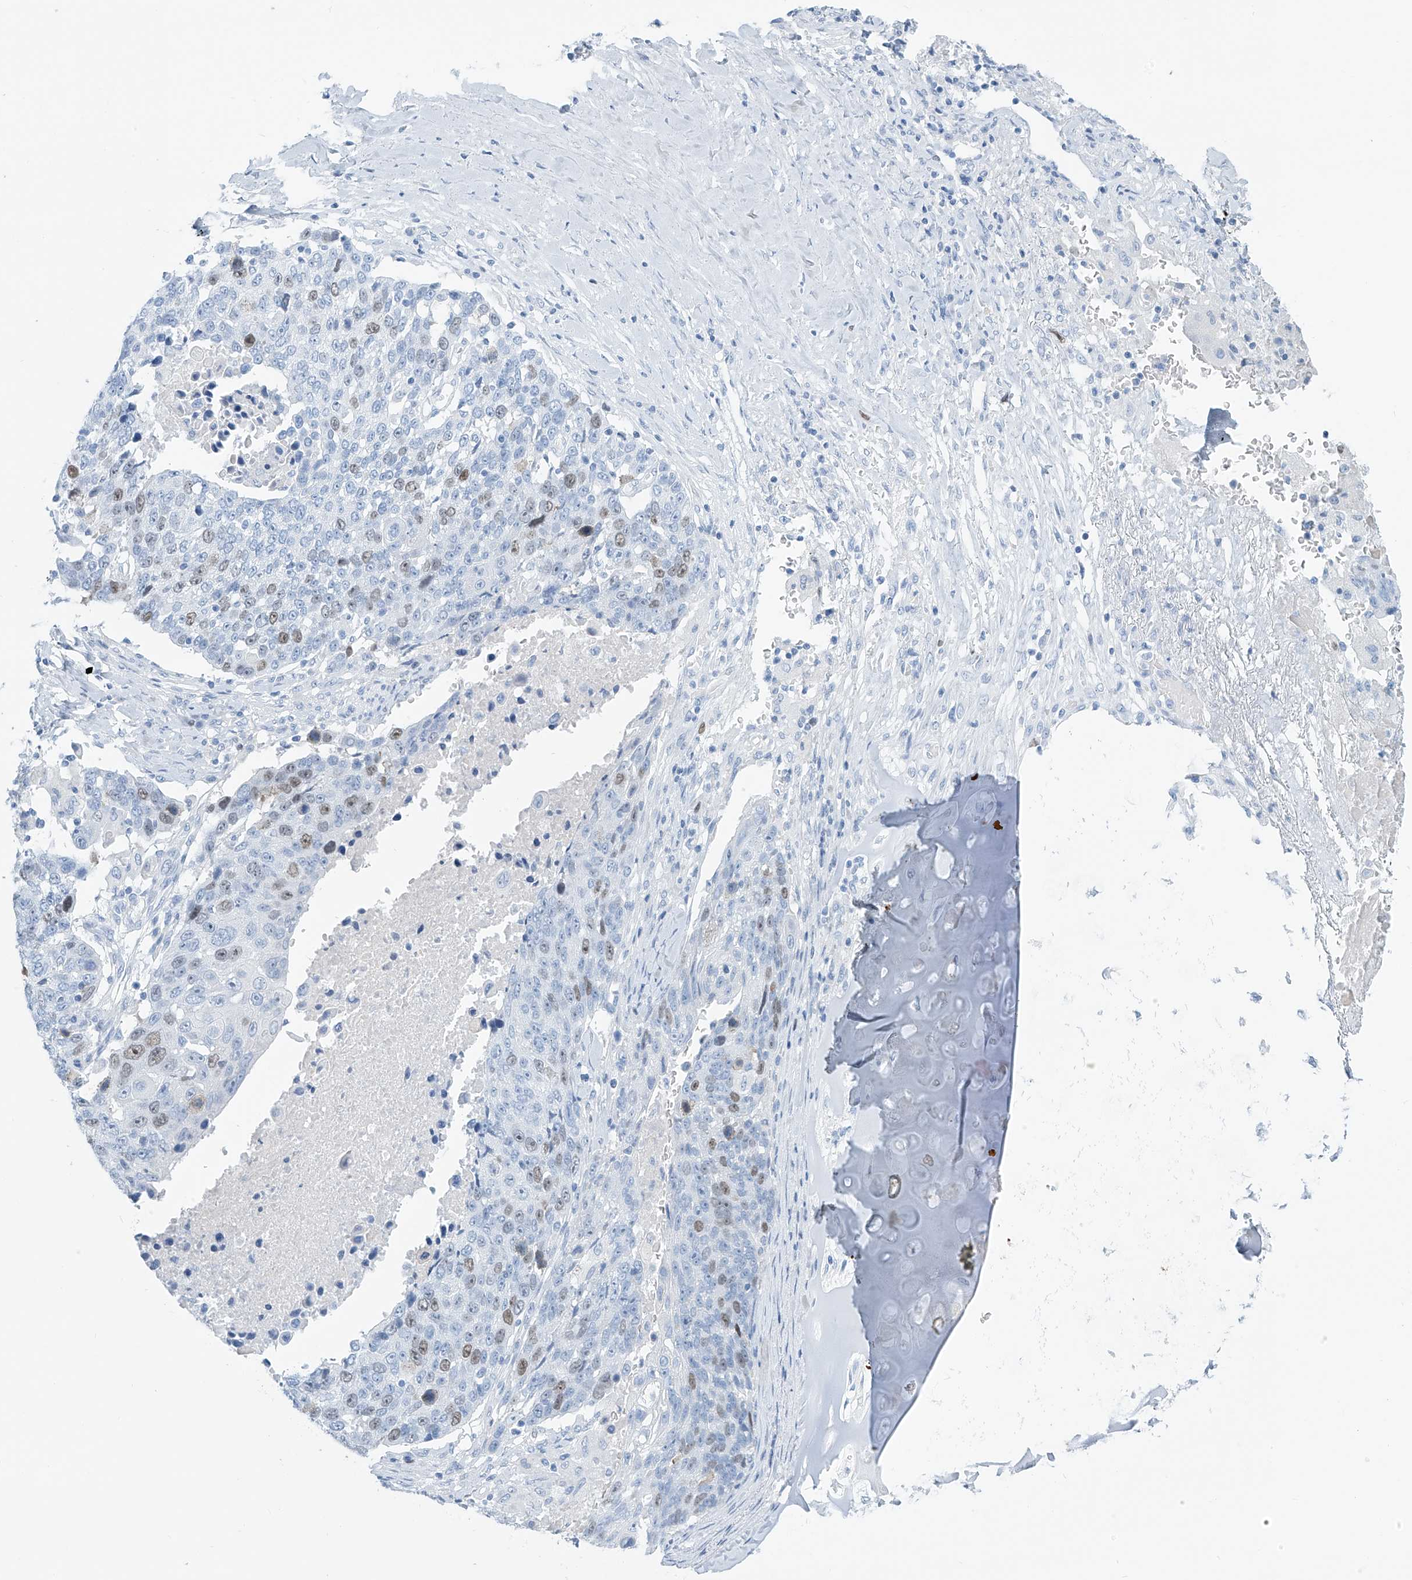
{"staining": {"intensity": "weak", "quantity": "<25%", "location": "nuclear"}, "tissue": "lung cancer", "cell_type": "Tumor cells", "image_type": "cancer", "snomed": [{"axis": "morphology", "description": "Squamous cell carcinoma, NOS"}, {"axis": "topography", "description": "Lung"}], "caption": "This is an IHC histopathology image of human lung cancer (squamous cell carcinoma). There is no staining in tumor cells.", "gene": "SGO2", "patient": {"sex": "male", "age": 66}}